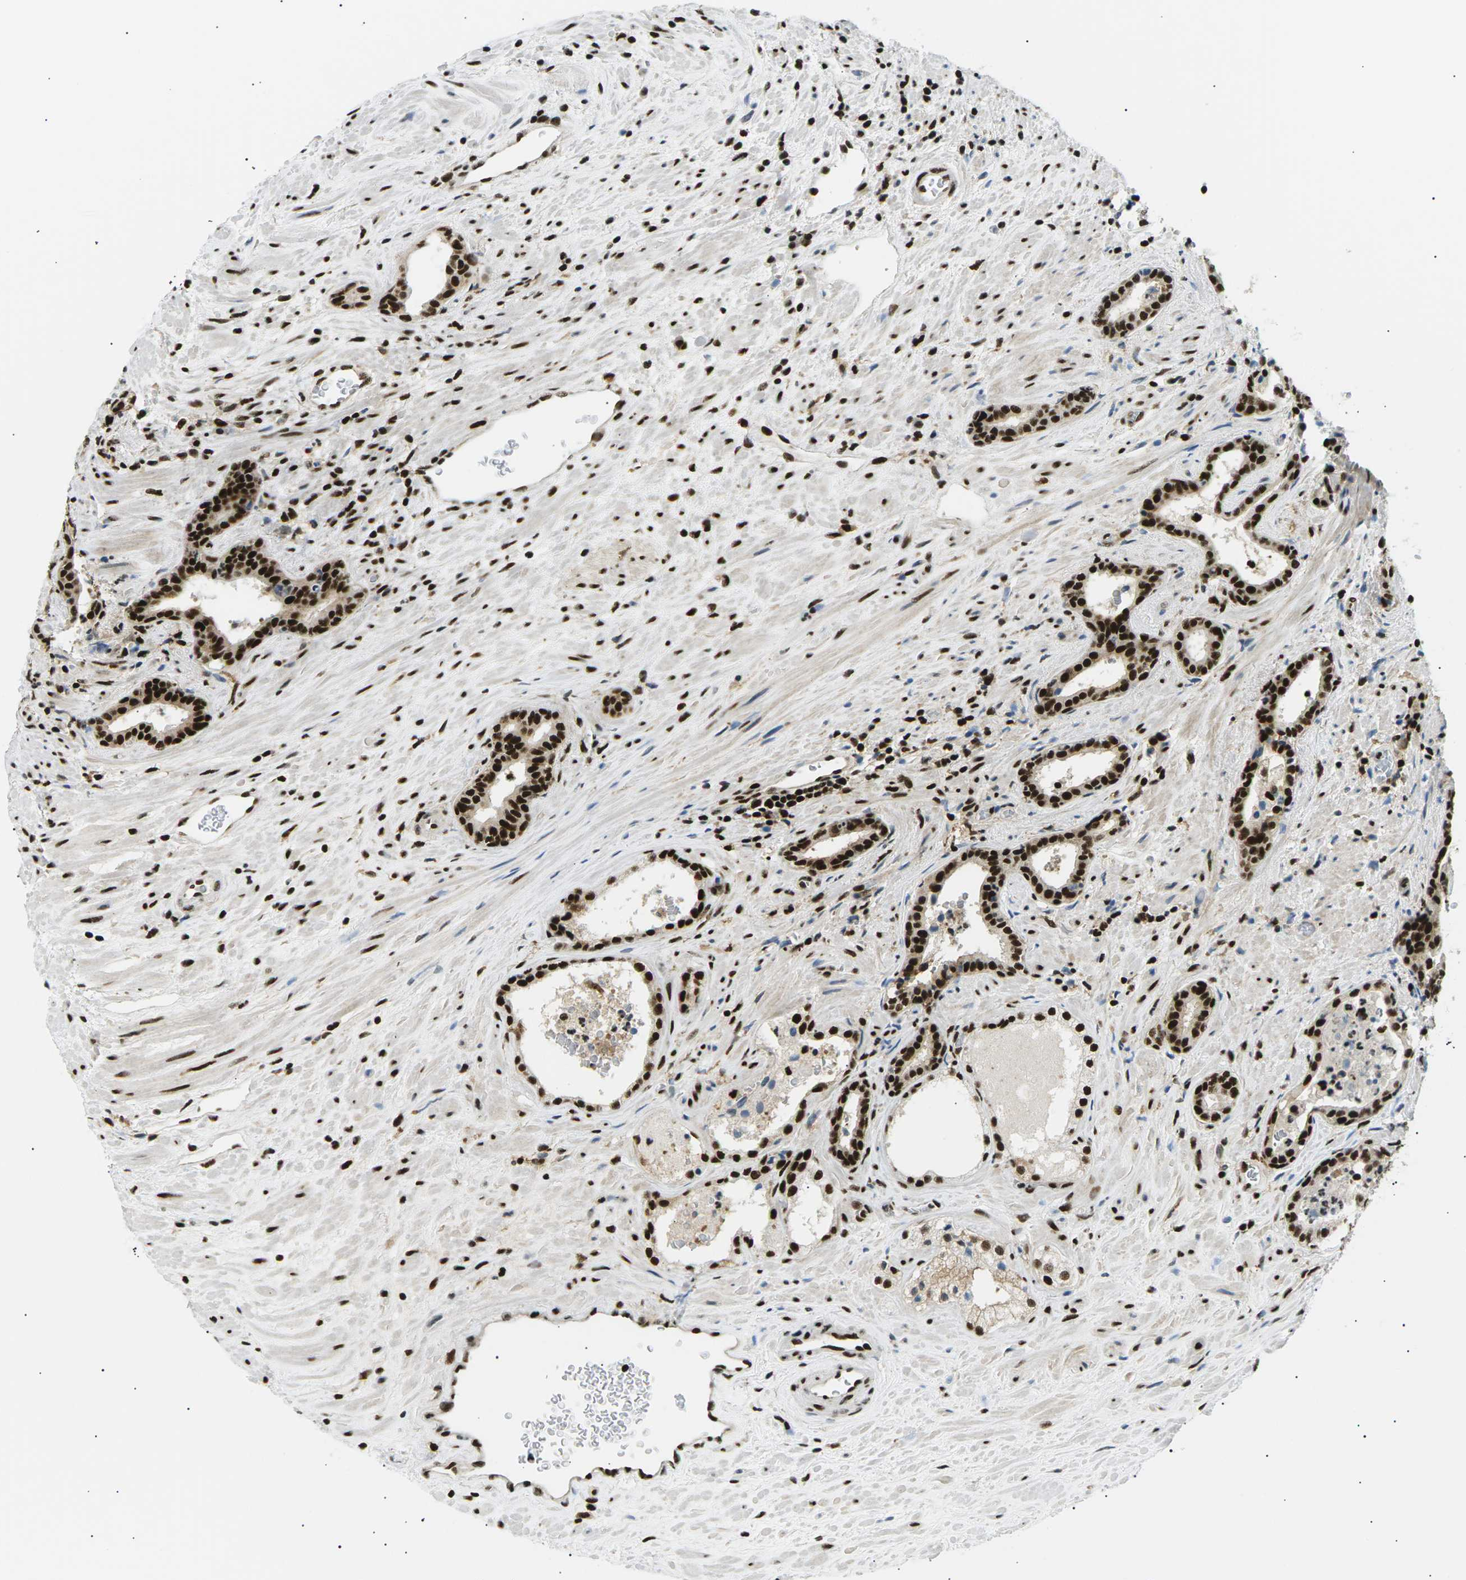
{"staining": {"intensity": "strong", "quantity": ">75%", "location": "nuclear"}, "tissue": "prostate cancer", "cell_type": "Tumor cells", "image_type": "cancer", "snomed": [{"axis": "morphology", "description": "Adenocarcinoma, High grade"}, {"axis": "topography", "description": "Prostate"}], "caption": "Prostate cancer (adenocarcinoma (high-grade)) tissue exhibits strong nuclear expression in about >75% of tumor cells Immunohistochemistry stains the protein in brown and the nuclei are stained blue.", "gene": "RPA2", "patient": {"sex": "male", "age": 71}}